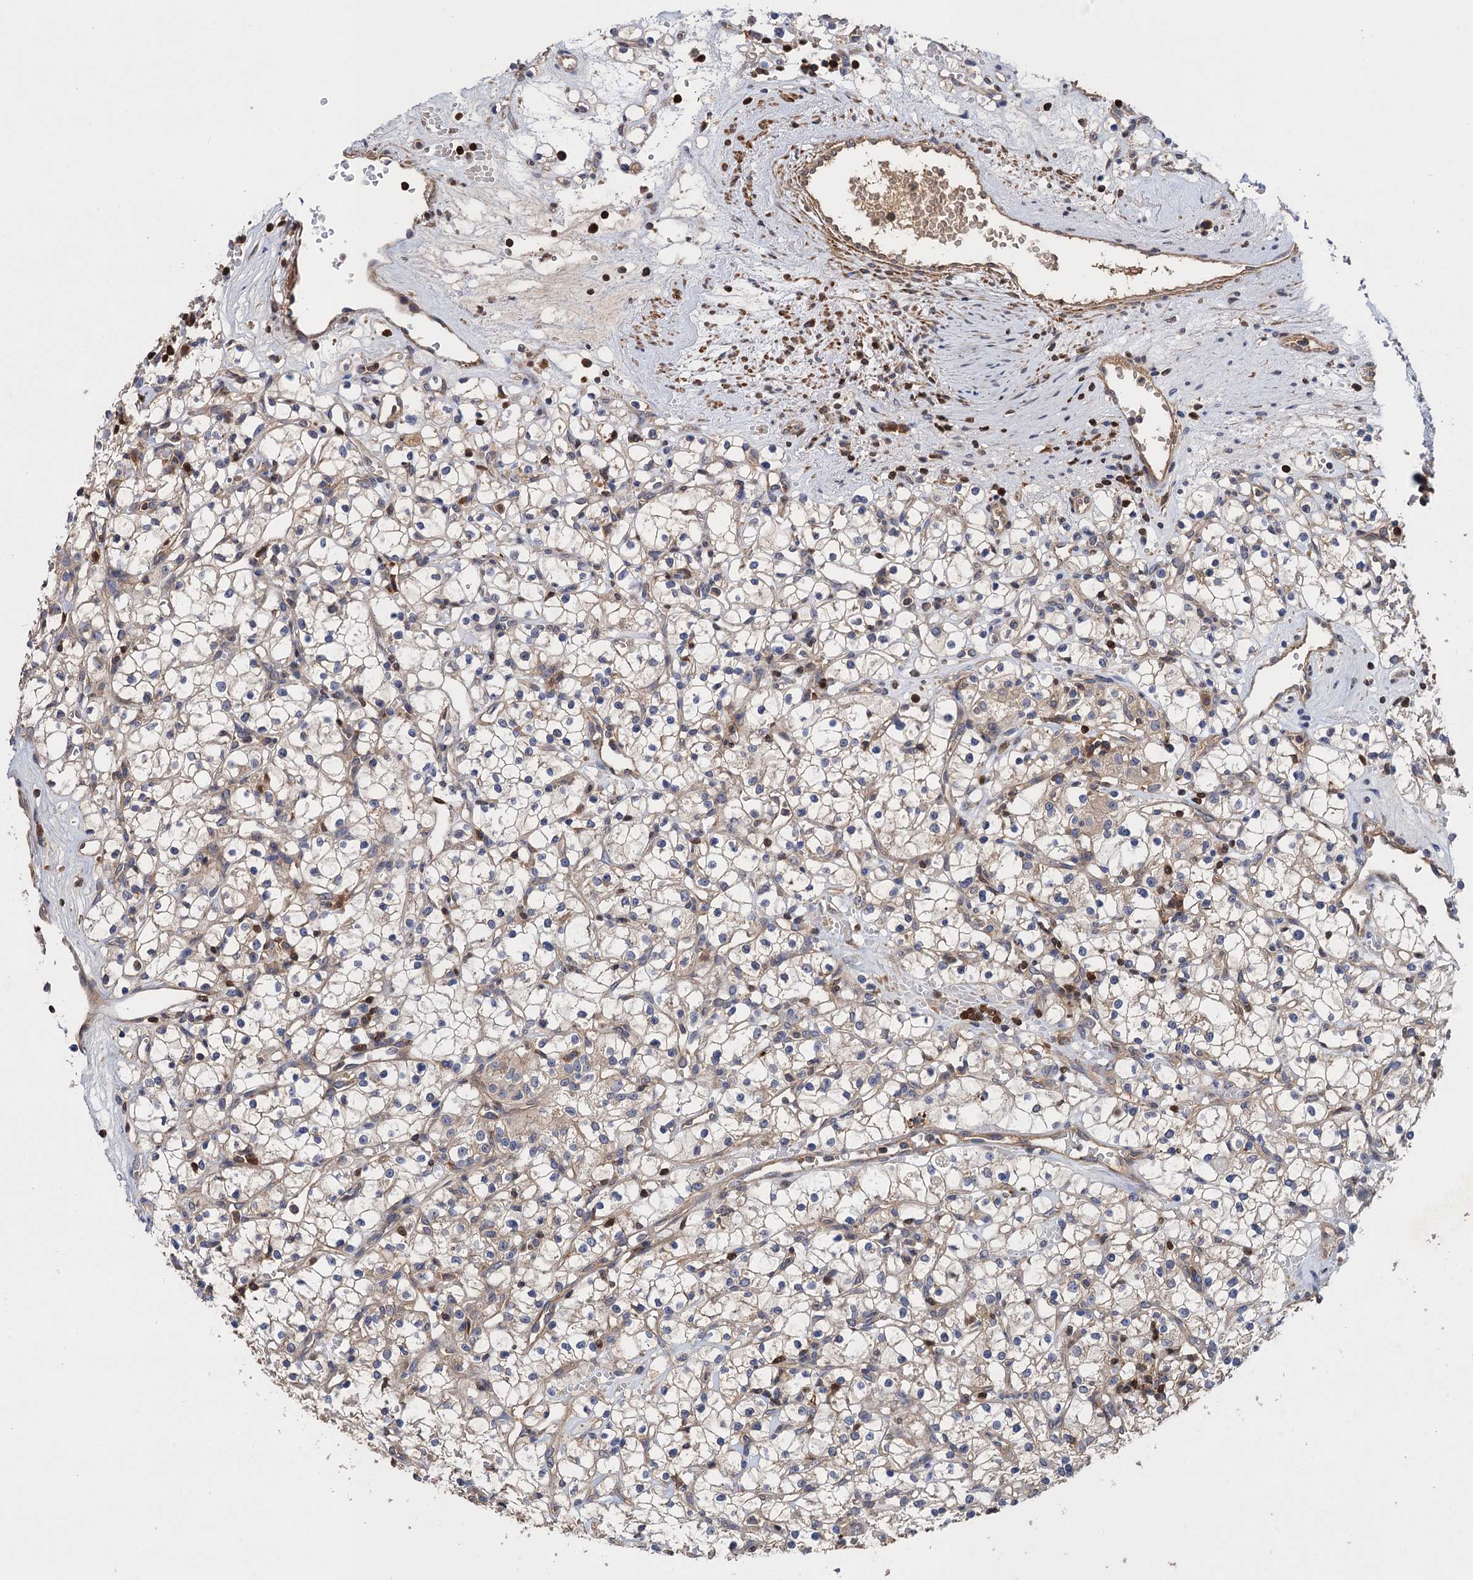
{"staining": {"intensity": "weak", "quantity": "25%-75%", "location": "cytoplasmic/membranous"}, "tissue": "renal cancer", "cell_type": "Tumor cells", "image_type": "cancer", "snomed": [{"axis": "morphology", "description": "Adenocarcinoma, NOS"}, {"axis": "topography", "description": "Kidney"}], "caption": "Immunohistochemistry histopathology image of human adenocarcinoma (renal) stained for a protein (brown), which exhibits low levels of weak cytoplasmic/membranous staining in approximately 25%-75% of tumor cells.", "gene": "DGKA", "patient": {"sex": "female", "age": 59}}